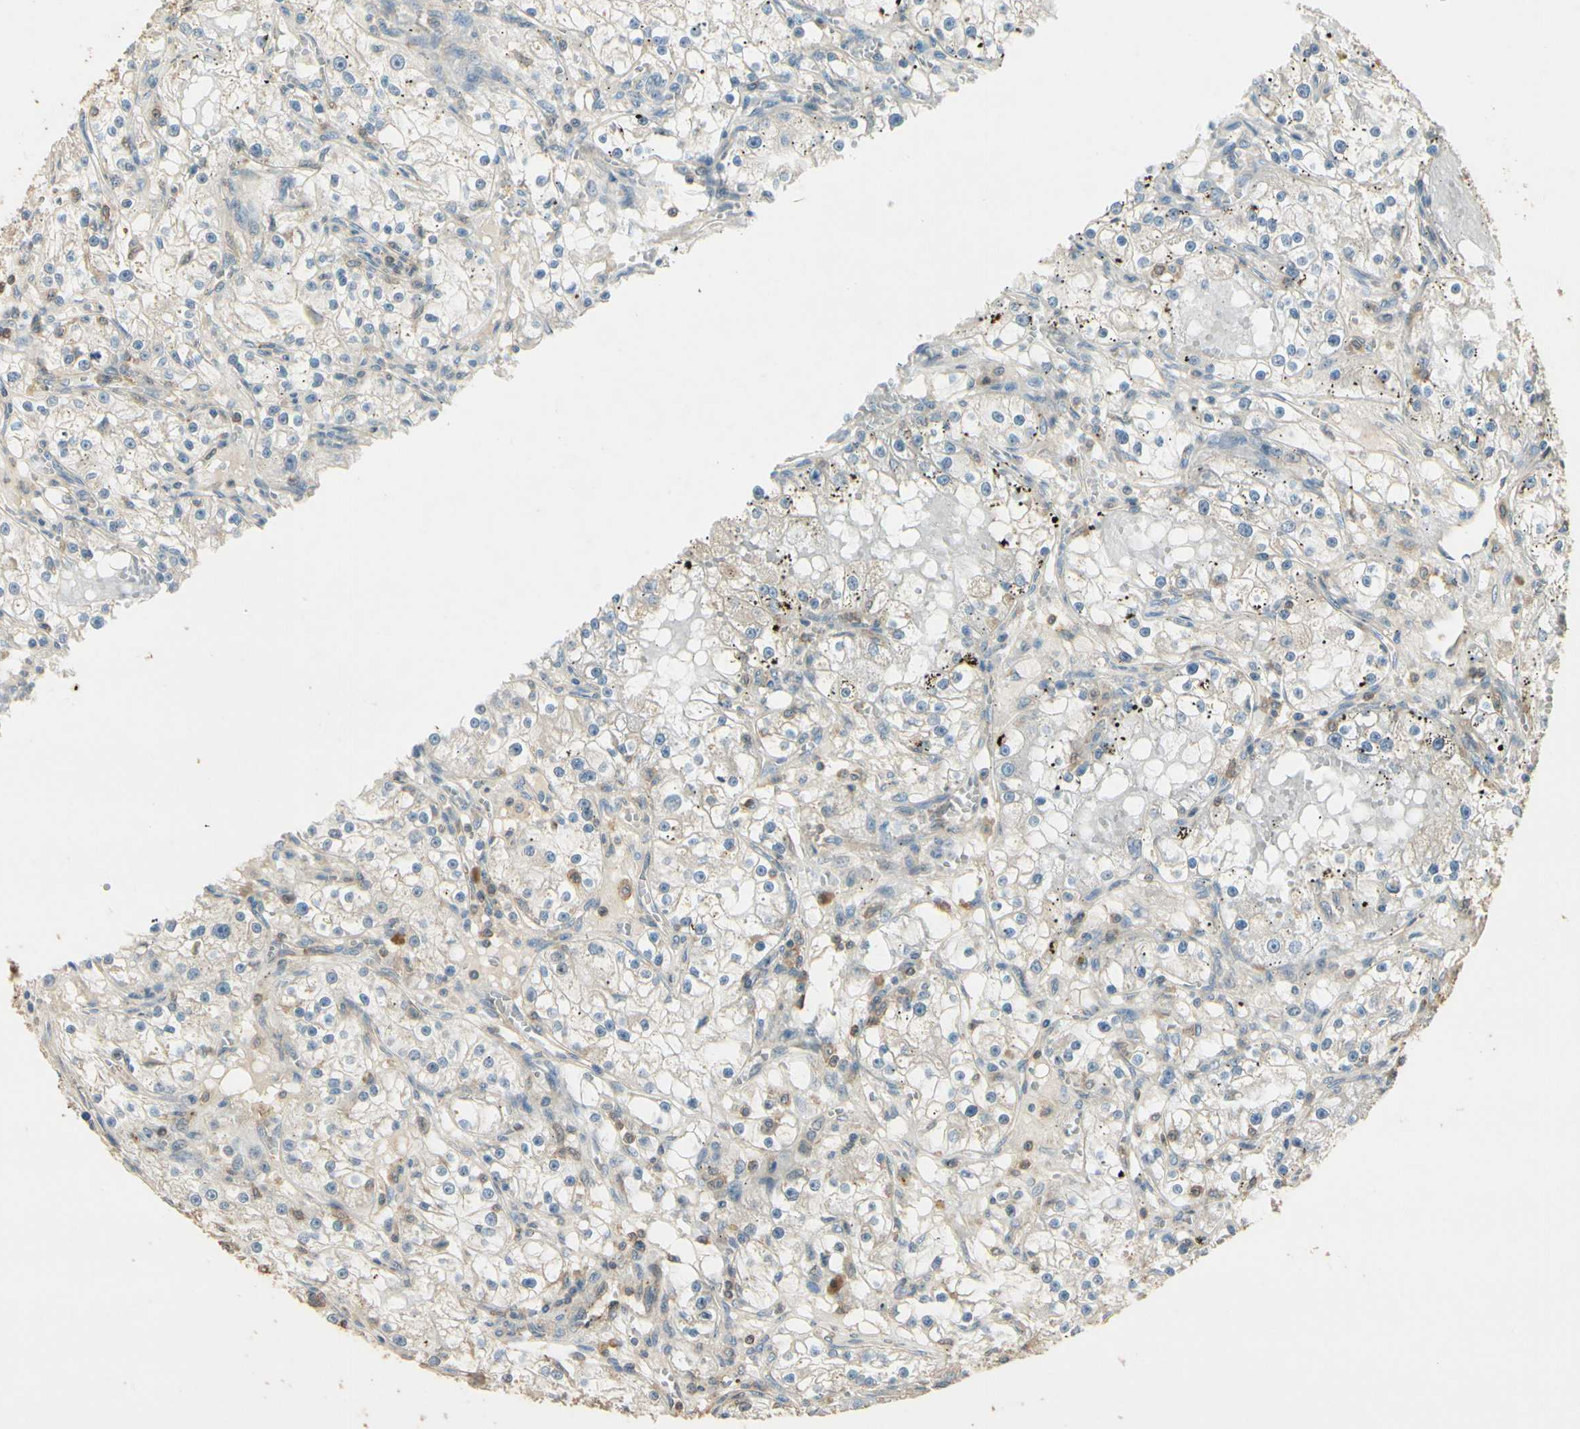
{"staining": {"intensity": "weak", "quantity": "<25%", "location": "cytoplasmic/membranous"}, "tissue": "renal cancer", "cell_type": "Tumor cells", "image_type": "cancer", "snomed": [{"axis": "morphology", "description": "Adenocarcinoma, NOS"}, {"axis": "topography", "description": "Kidney"}], "caption": "A photomicrograph of adenocarcinoma (renal) stained for a protein exhibits no brown staining in tumor cells.", "gene": "PLXNA1", "patient": {"sex": "male", "age": 56}}